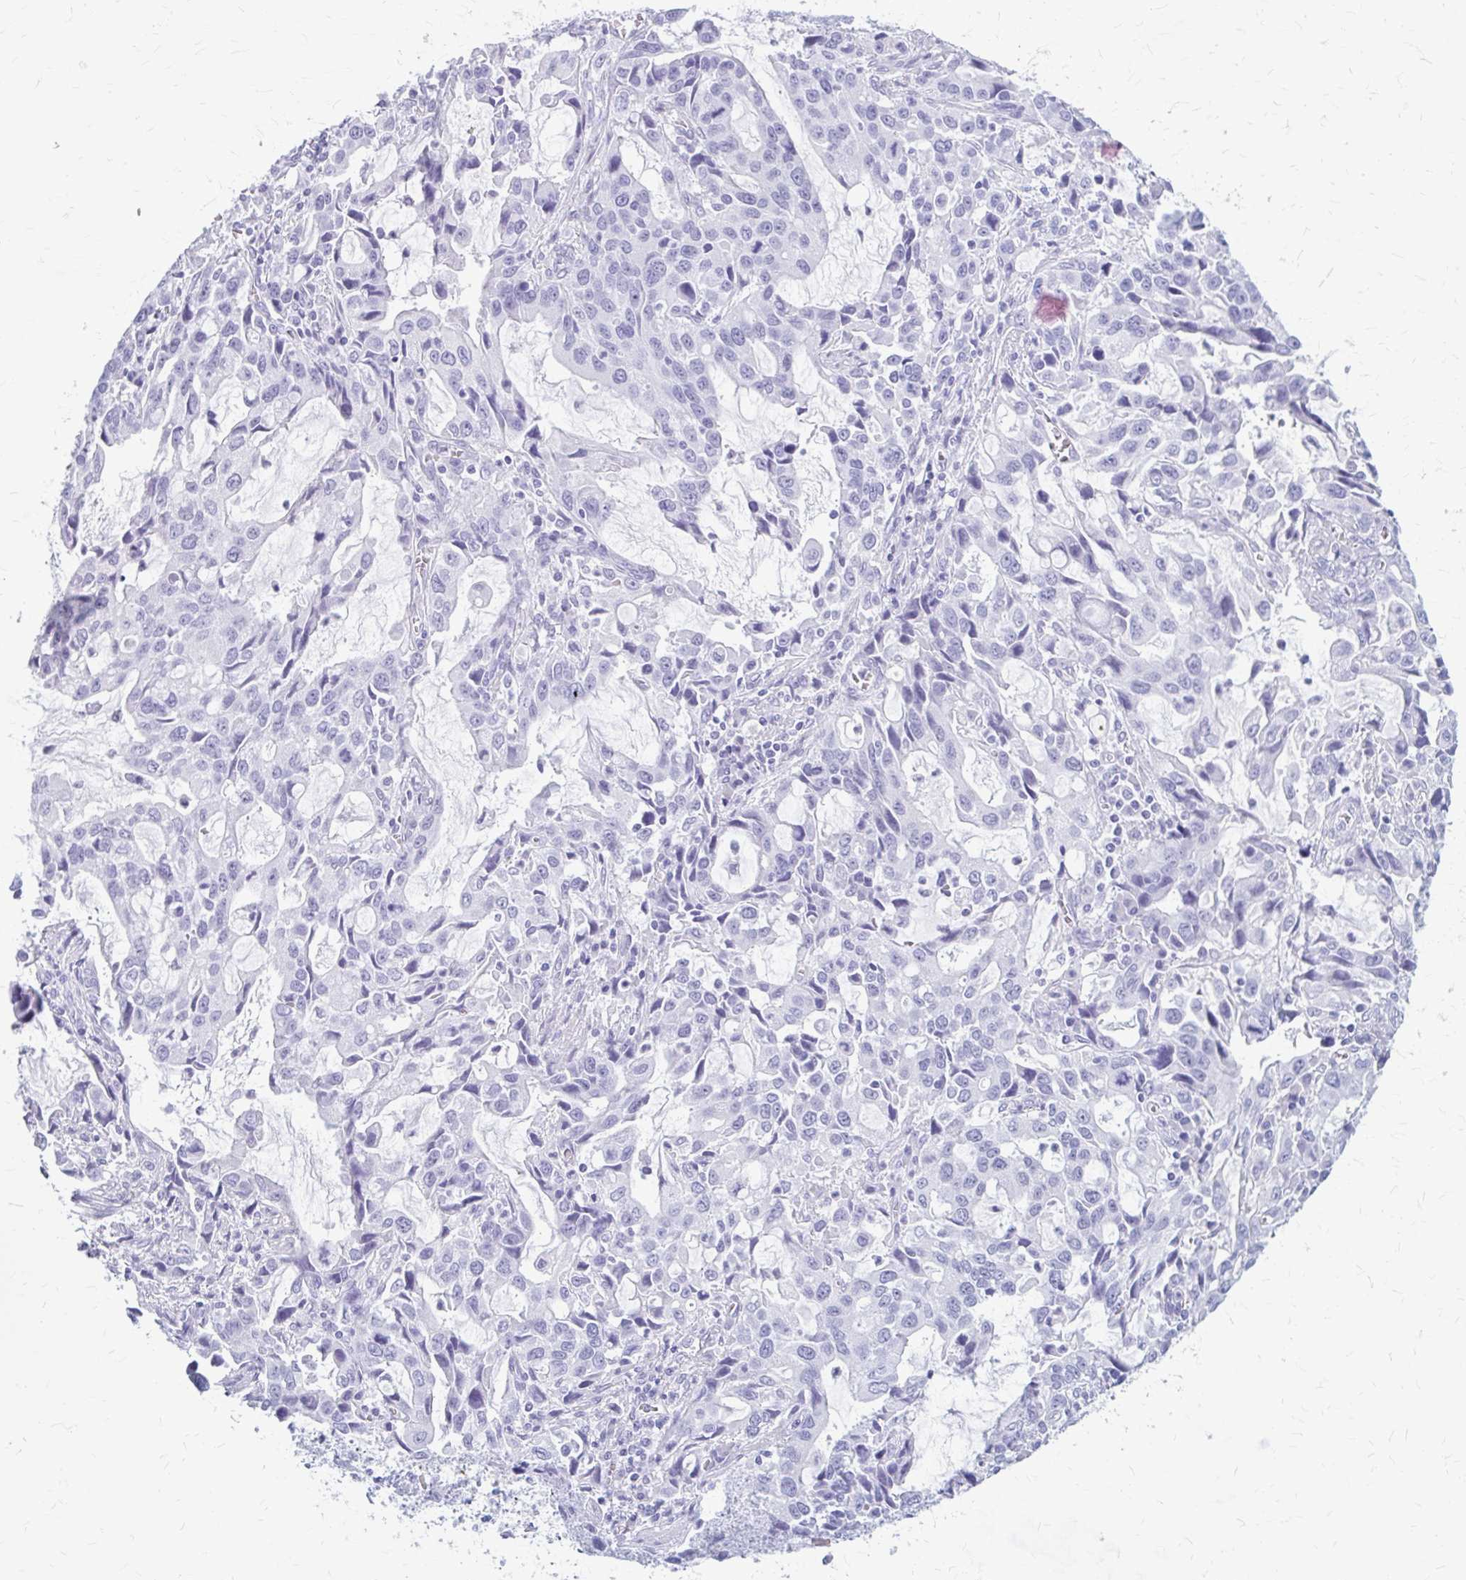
{"staining": {"intensity": "negative", "quantity": "none", "location": "none"}, "tissue": "stomach cancer", "cell_type": "Tumor cells", "image_type": "cancer", "snomed": [{"axis": "morphology", "description": "Adenocarcinoma, NOS"}, {"axis": "topography", "description": "Stomach, upper"}], "caption": "Human stomach adenocarcinoma stained for a protein using immunohistochemistry demonstrates no positivity in tumor cells.", "gene": "KLHDC7A", "patient": {"sex": "male", "age": 85}}